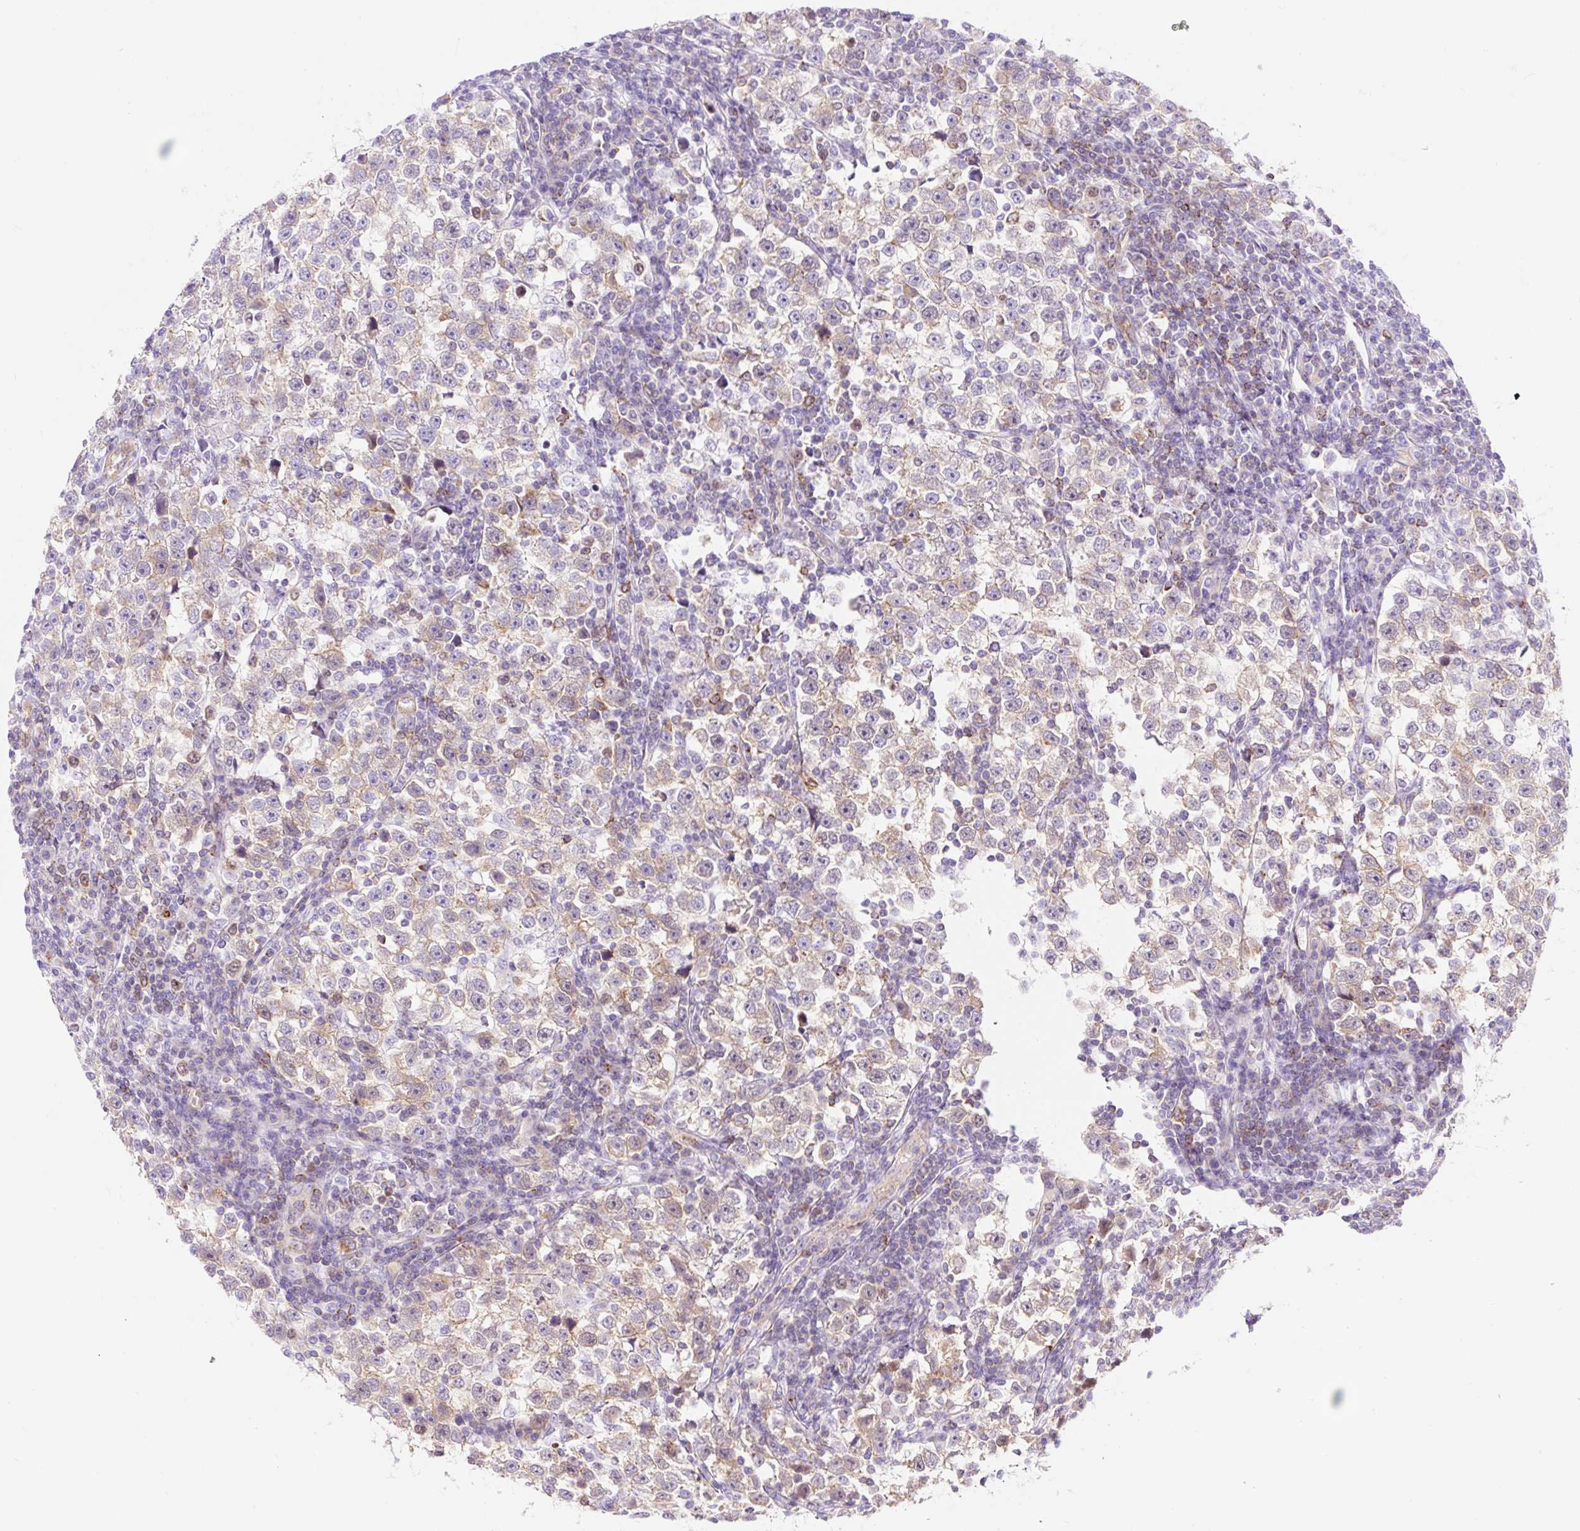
{"staining": {"intensity": "weak", "quantity": "25%-75%", "location": "cytoplasmic/membranous"}, "tissue": "testis cancer", "cell_type": "Tumor cells", "image_type": "cancer", "snomed": [{"axis": "morphology", "description": "Normal tissue, NOS"}, {"axis": "morphology", "description": "Seminoma, NOS"}, {"axis": "topography", "description": "Testis"}], "caption": "Testis cancer stained for a protein (brown) demonstrates weak cytoplasmic/membranous positive positivity in about 25%-75% of tumor cells.", "gene": "HIP1R", "patient": {"sex": "male", "age": 43}}